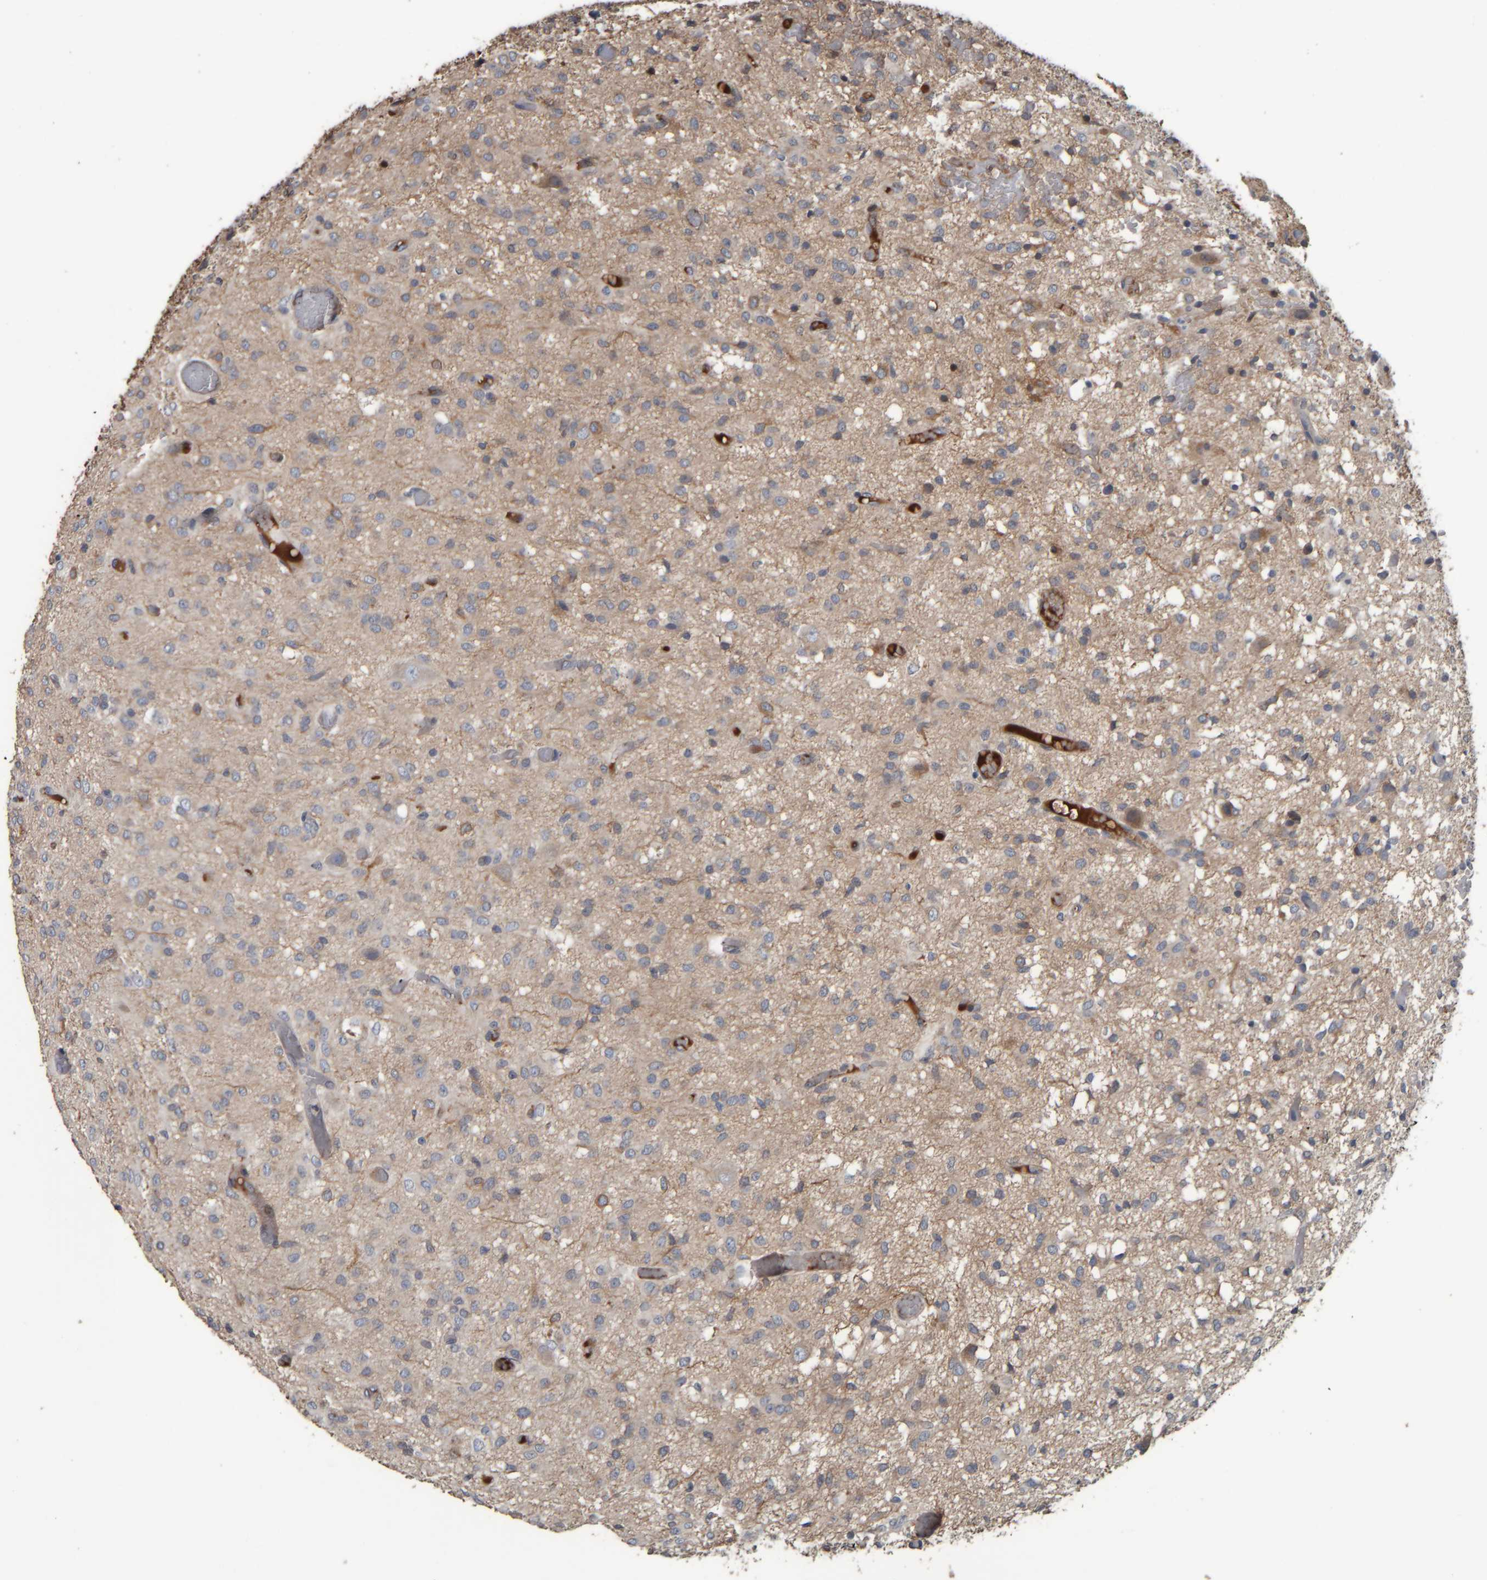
{"staining": {"intensity": "negative", "quantity": "none", "location": "none"}, "tissue": "glioma", "cell_type": "Tumor cells", "image_type": "cancer", "snomed": [{"axis": "morphology", "description": "Glioma, malignant, High grade"}, {"axis": "topography", "description": "Brain"}], "caption": "The IHC micrograph has no significant staining in tumor cells of glioma tissue.", "gene": "CAVIN4", "patient": {"sex": "female", "age": 59}}